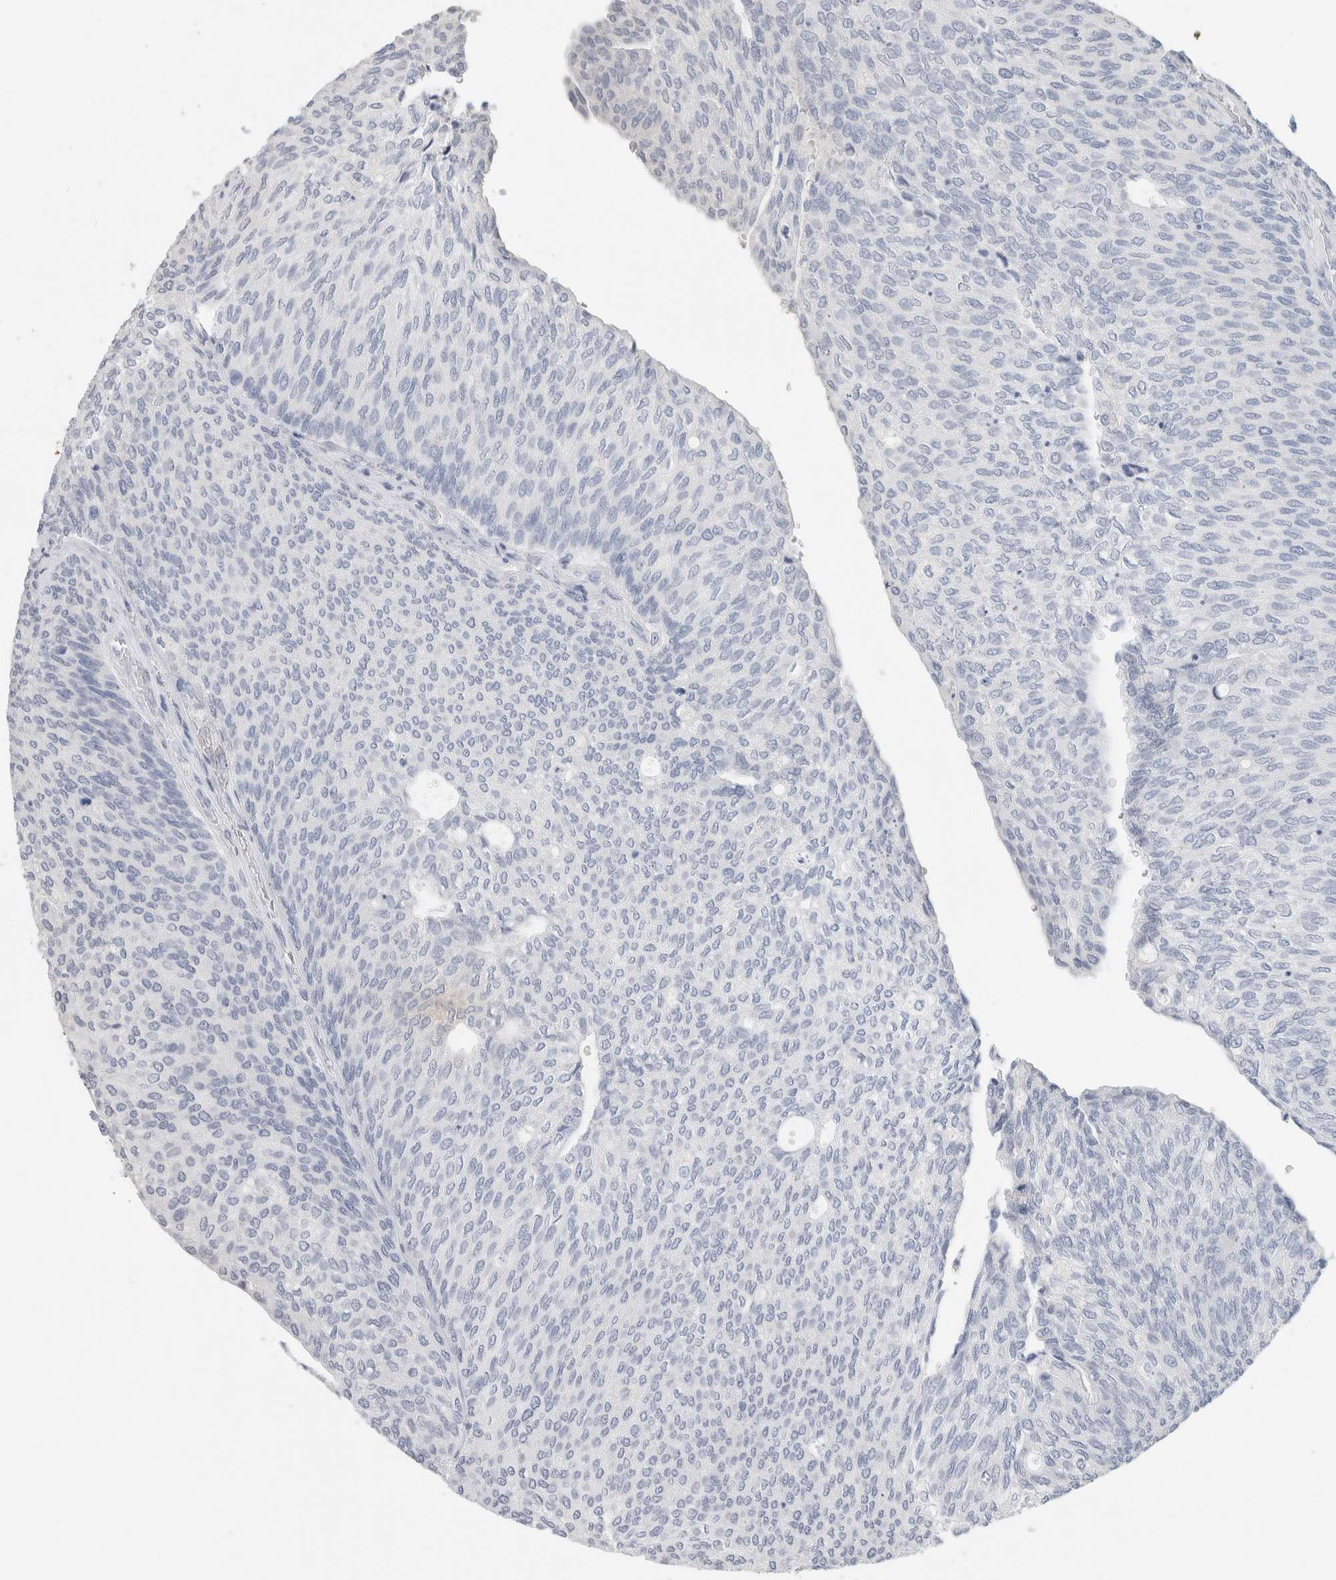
{"staining": {"intensity": "negative", "quantity": "none", "location": "none"}, "tissue": "urothelial cancer", "cell_type": "Tumor cells", "image_type": "cancer", "snomed": [{"axis": "morphology", "description": "Urothelial carcinoma, Low grade"}, {"axis": "topography", "description": "Urinary bladder"}], "caption": "Urothelial cancer was stained to show a protein in brown. There is no significant positivity in tumor cells.", "gene": "BCAN", "patient": {"sex": "female", "age": 79}}